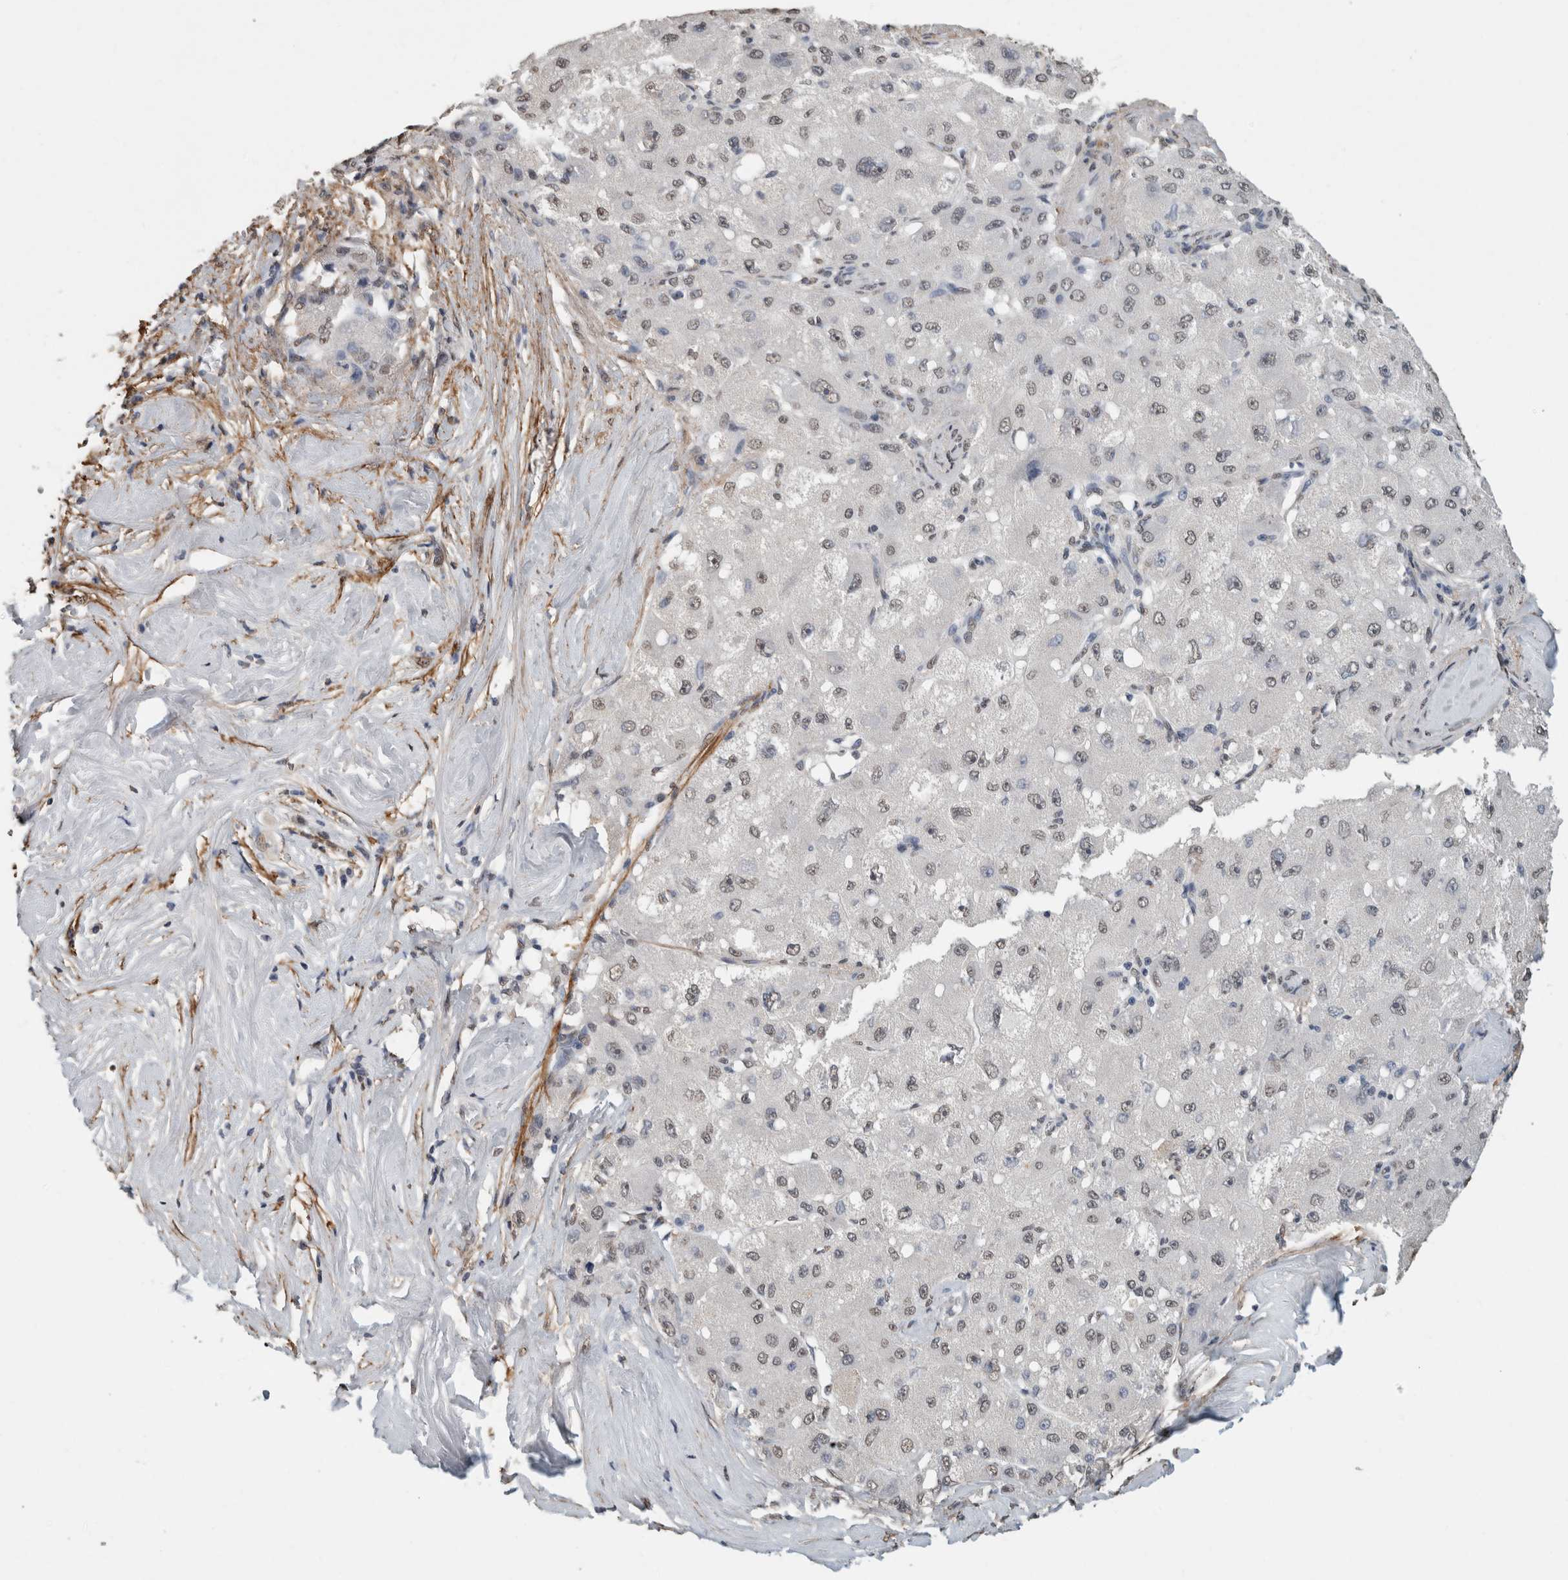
{"staining": {"intensity": "negative", "quantity": "none", "location": "none"}, "tissue": "liver cancer", "cell_type": "Tumor cells", "image_type": "cancer", "snomed": [{"axis": "morphology", "description": "Carcinoma, Hepatocellular, NOS"}, {"axis": "topography", "description": "Liver"}], "caption": "Immunohistochemical staining of hepatocellular carcinoma (liver) demonstrates no significant expression in tumor cells.", "gene": "LTBP1", "patient": {"sex": "male", "age": 80}}